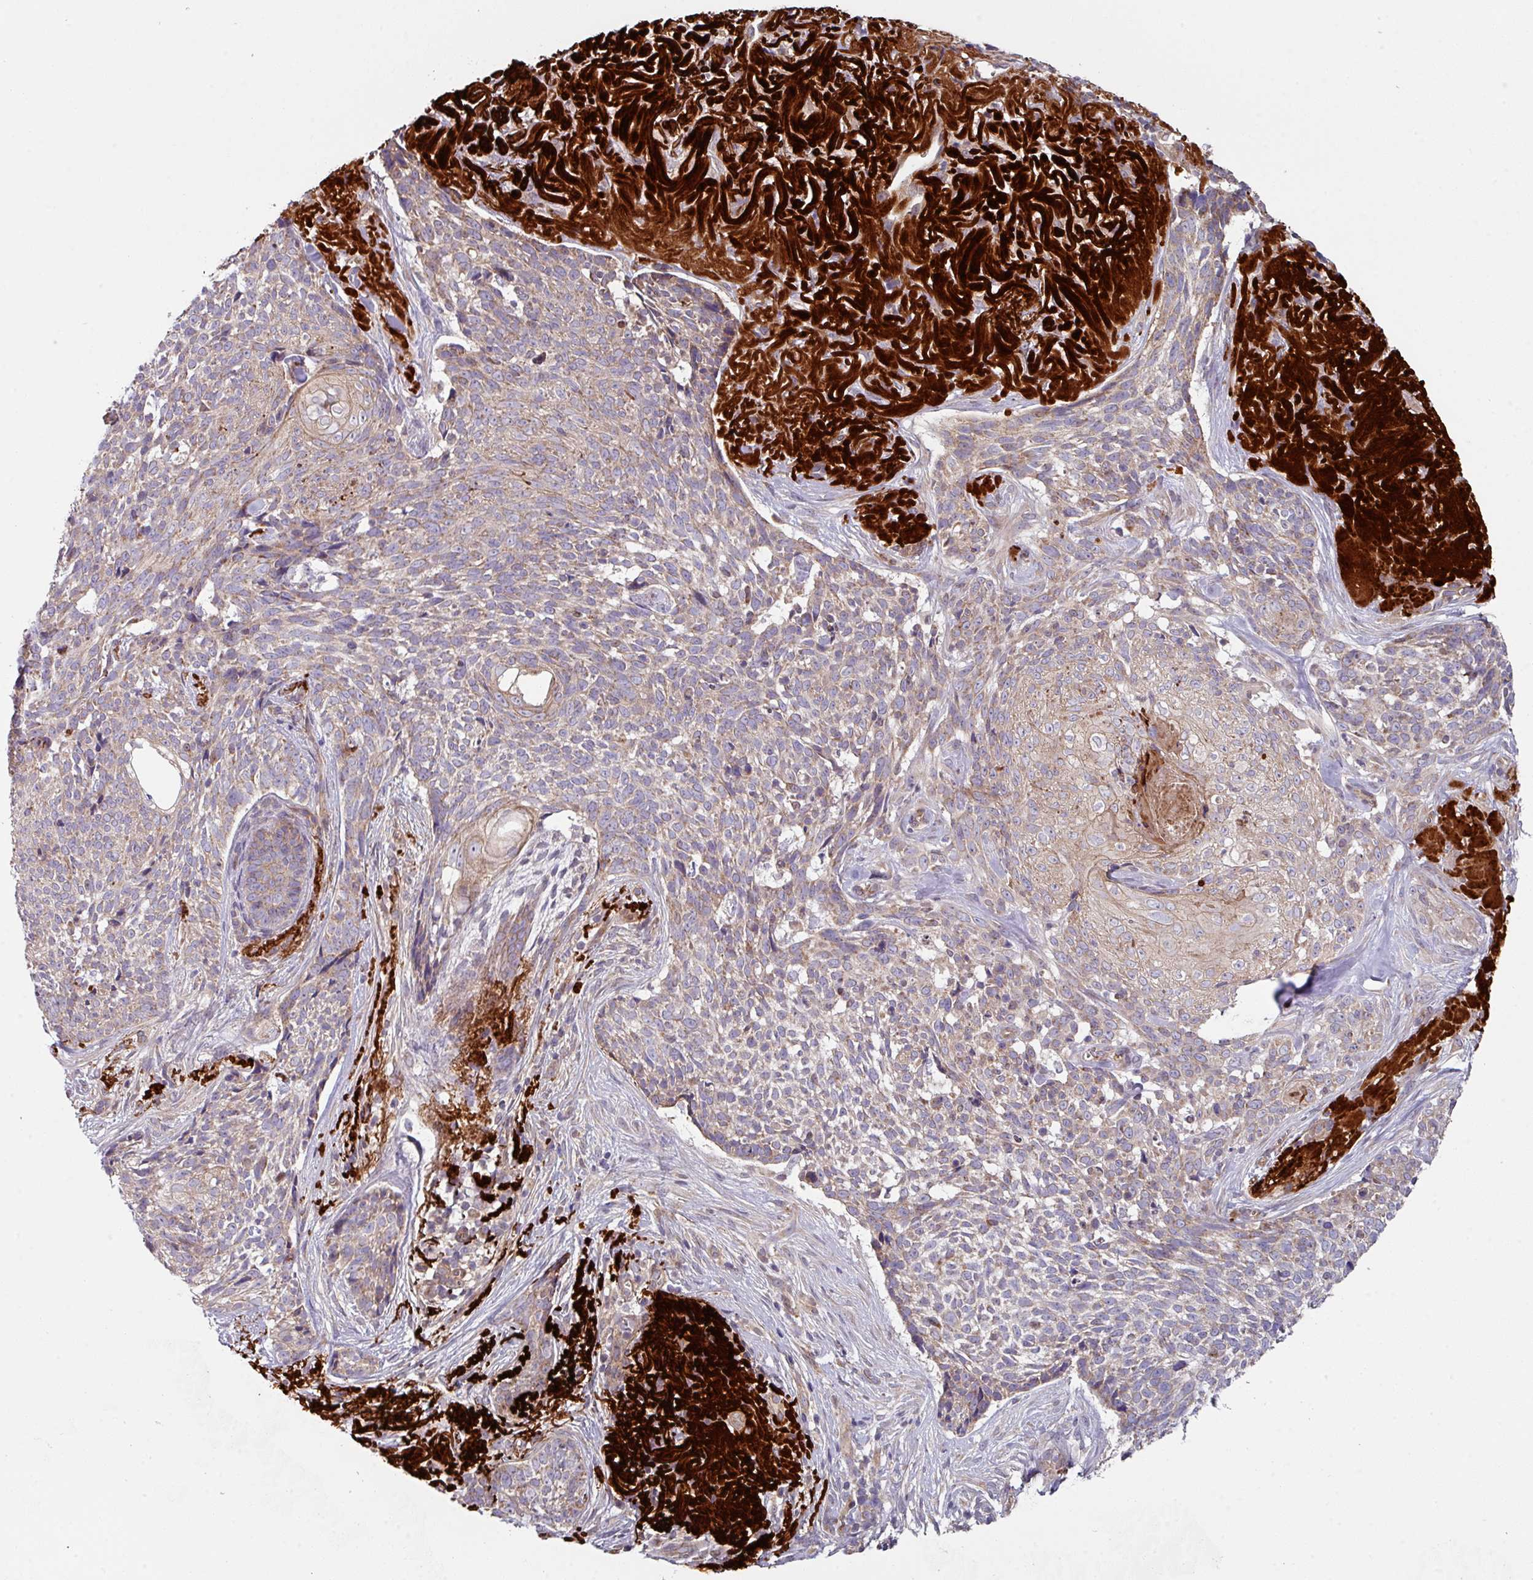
{"staining": {"intensity": "weak", "quantity": "25%-75%", "location": "cytoplasmic/membranous"}, "tissue": "skin cancer", "cell_type": "Tumor cells", "image_type": "cancer", "snomed": [{"axis": "morphology", "description": "Basal cell carcinoma"}, {"axis": "topography", "description": "Skin"}, {"axis": "topography", "description": "Skin of face"}], "caption": "Immunohistochemistry histopathology image of basal cell carcinoma (skin) stained for a protein (brown), which demonstrates low levels of weak cytoplasmic/membranous expression in approximately 25%-75% of tumor cells.", "gene": "DCAF12L2", "patient": {"sex": "female", "age": 95}}